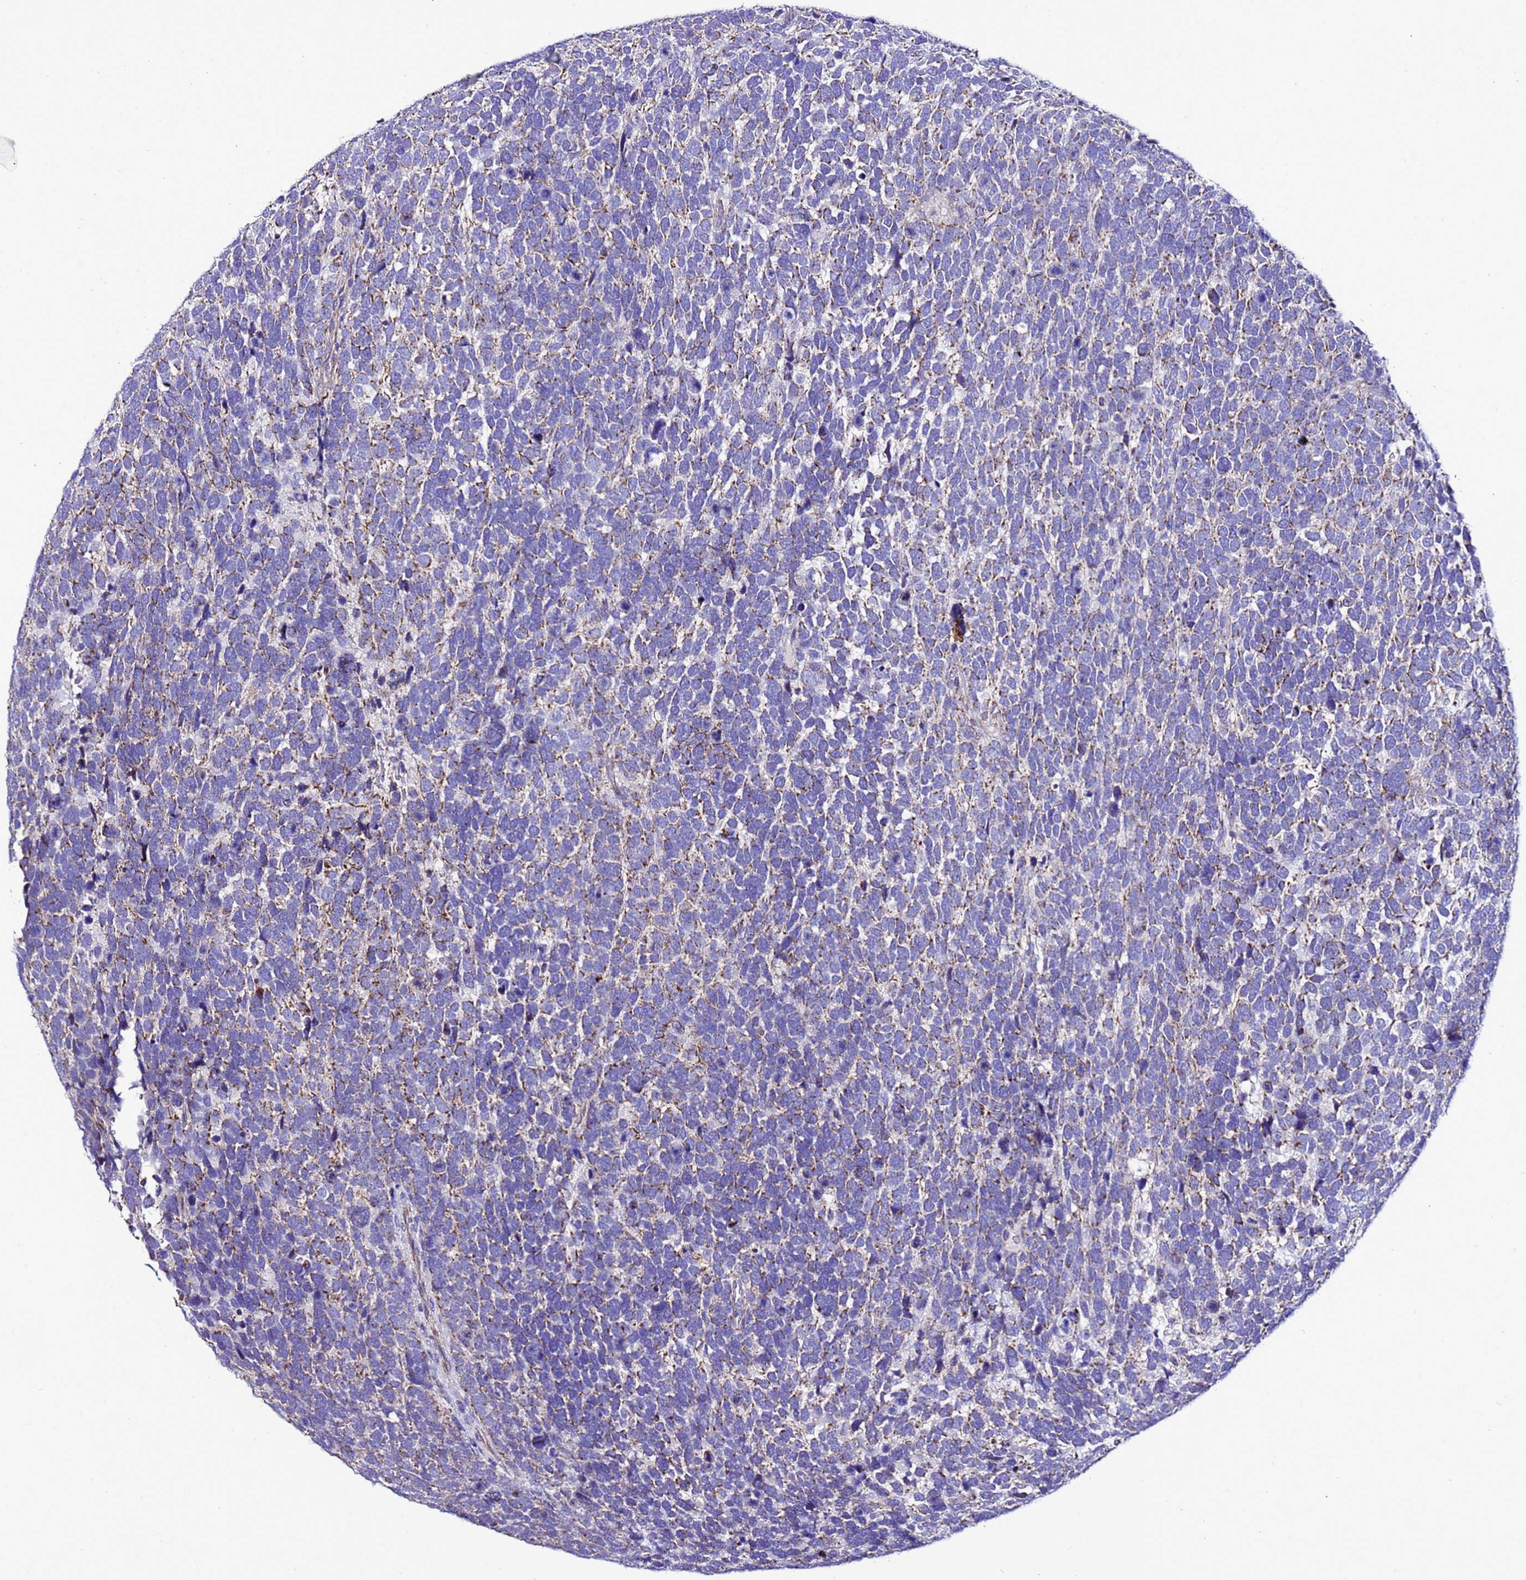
{"staining": {"intensity": "moderate", "quantity": "25%-75%", "location": "cytoplasmic/membranous"}, "tissue": "urothelial cancer", "cell_type": "Tumor cells", "image_type": "cancer", "snomed": [{"axis": "morphology", "description": "Urothelial carcinoma, High grade"}, {"axis": "topography", "description": "Urinary bladder"}], "caption": "An immunohistochemistry photomicrograph of tumor tissue is shown. Protein staining in brown shows moderate cytoplasmic/membranous positivity in urothelial cancer within tumor cells.", "gene": "HIGD2A", "patient": {"sex": "female", "age": 82}}